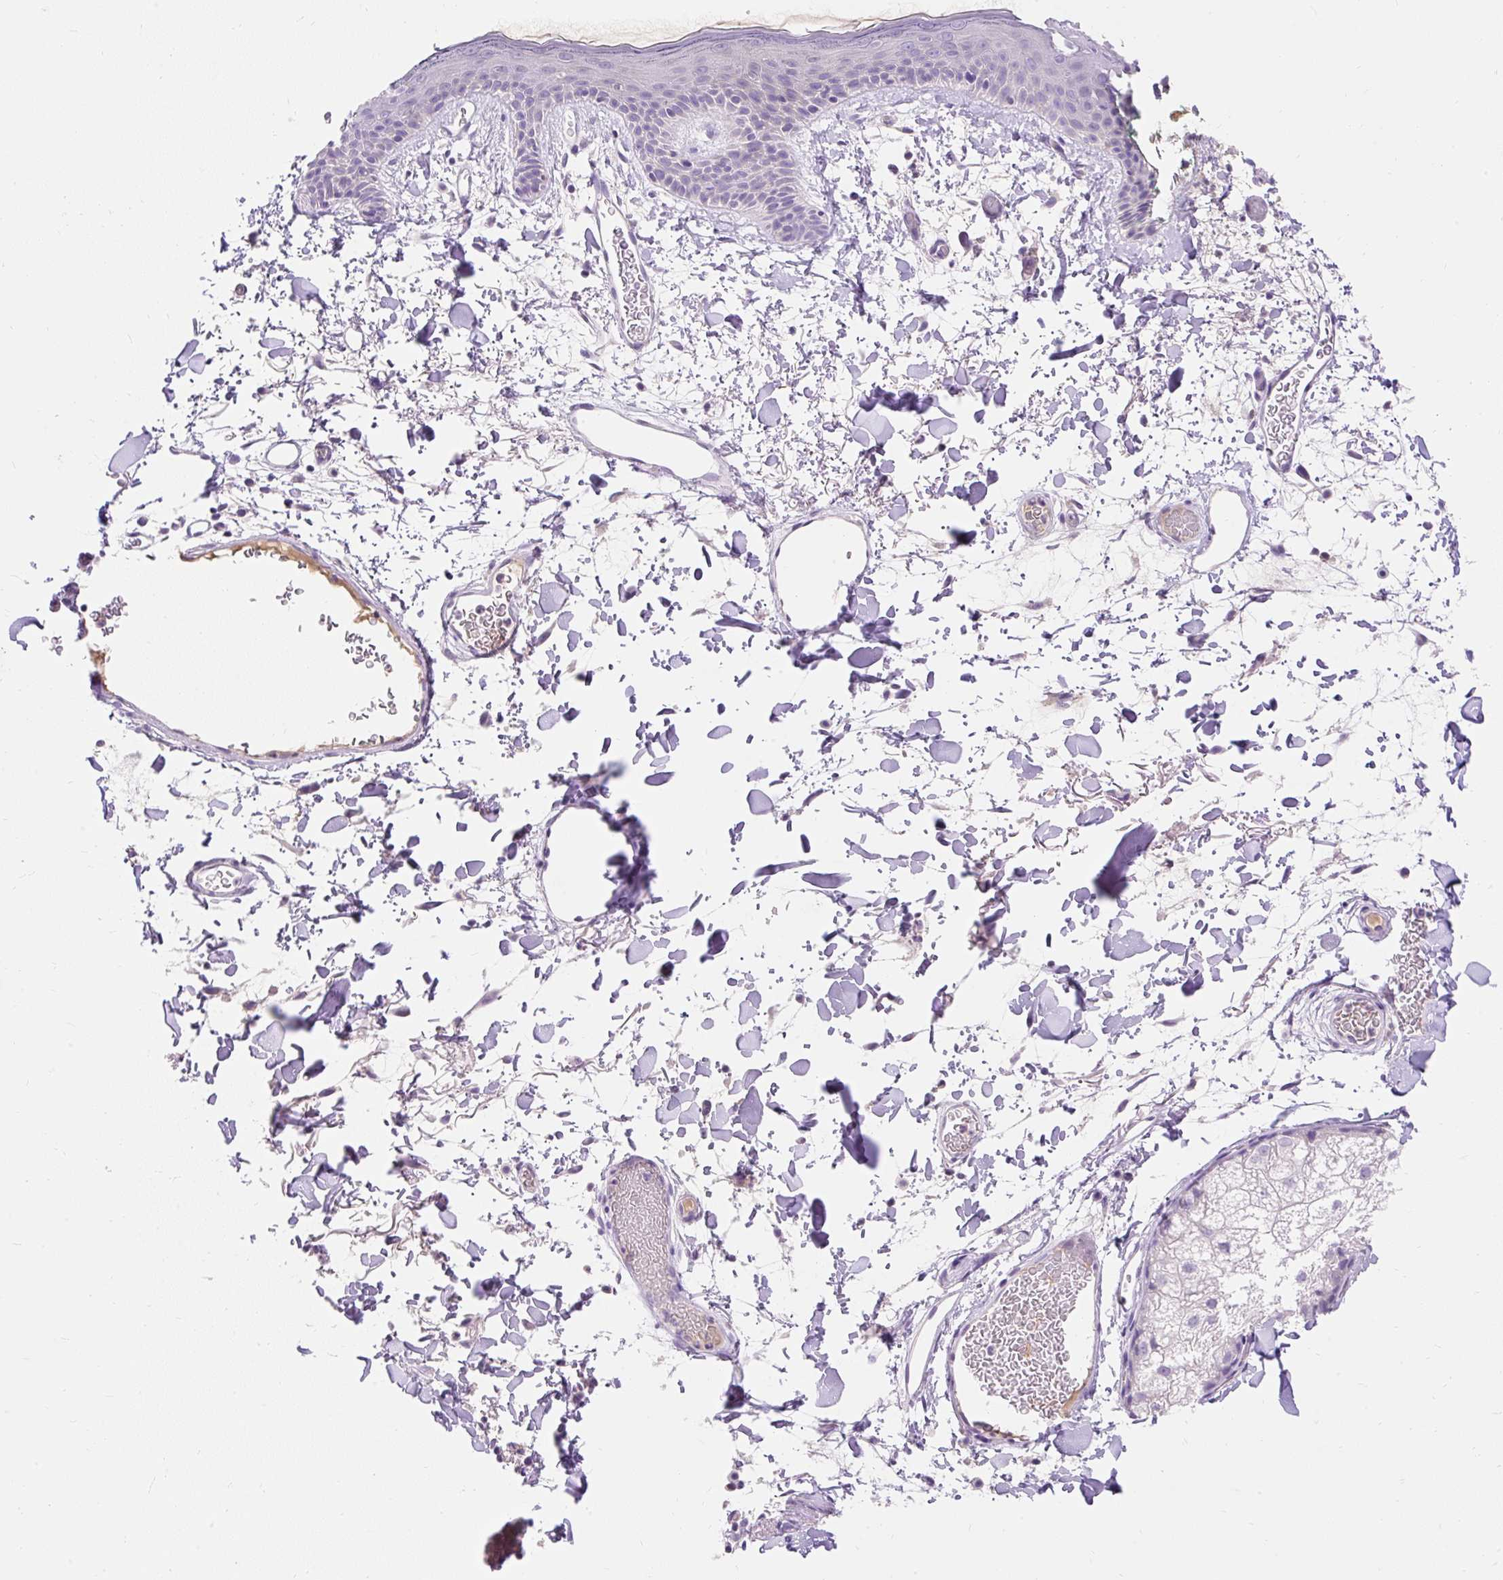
{"staining": {"intensity": "negative", "quantity": "none", "location": "none"}, "tissue": "skin", "cell_type": "Fibroblasts", "image_type": "normal", "snomed": [{"axis": "morphology", "description": "Normal tissue, NOS"}, {"axis": "topography", "description": "Skin"}], "caption": "Immunohistochemistry of benign skin reveals no positivity in fibroblasts. Brightfield microscopy of immunohistochemistry stained with DAB (3,3'-diaminobenzidine) (brown) and hematoxylin (blue), captured at high magnification.", "gene": "TMEM150C", "patient": {"sex": "male", "age": 79}}